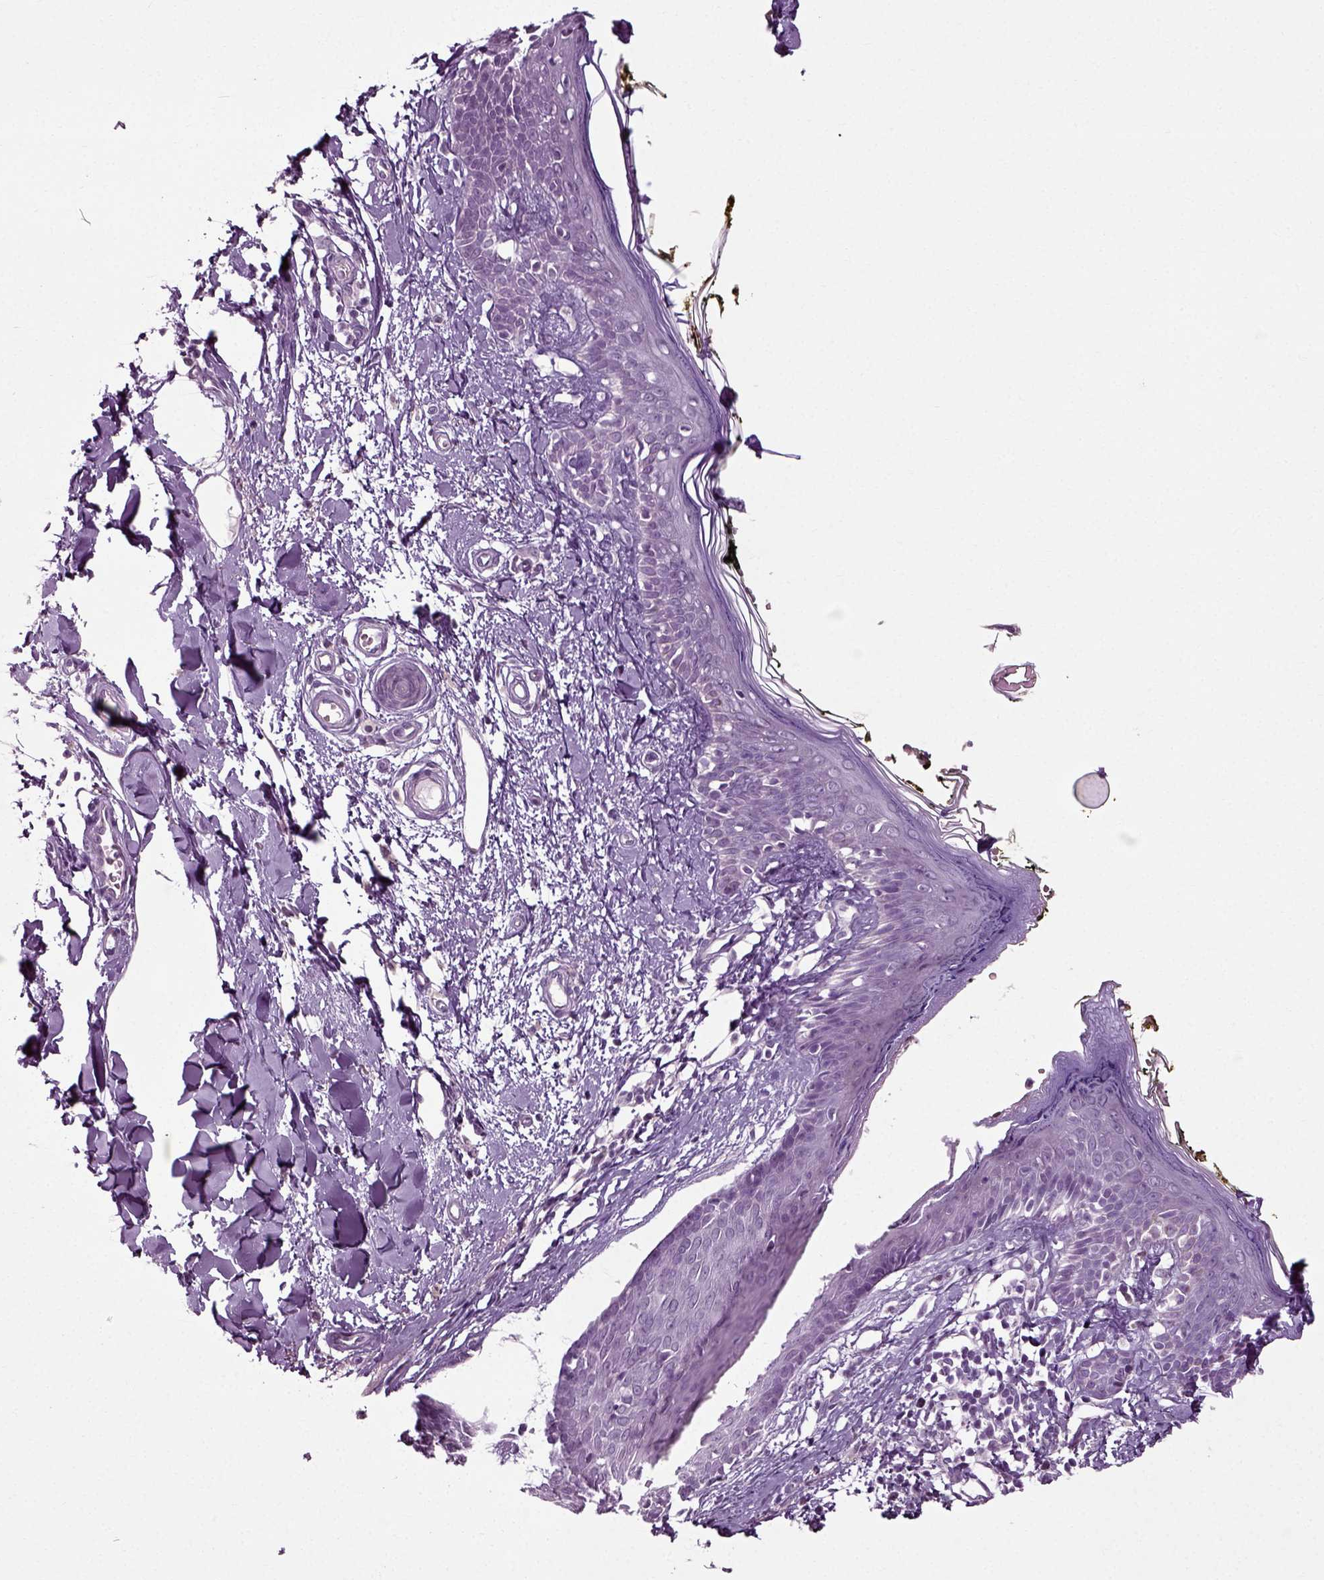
{"staining": {"intensity": "negative", "quantity": "none", "location": "none"}, "tissue": "skin", "cell_type": "Fibroblasts", "image_type": "normal", "snomed": [{"axis": "morphology", "description": "Normal tissue, NOS"}, {"axis": "topography", "description": "Skin"}], "caption": "DAB immunohistochemical staining of unremarkable human skin demonstrates no significant positivity in fibroblasts.", "gene": "SLC26A8", "patient": {"sex": "male", "age": 76}}